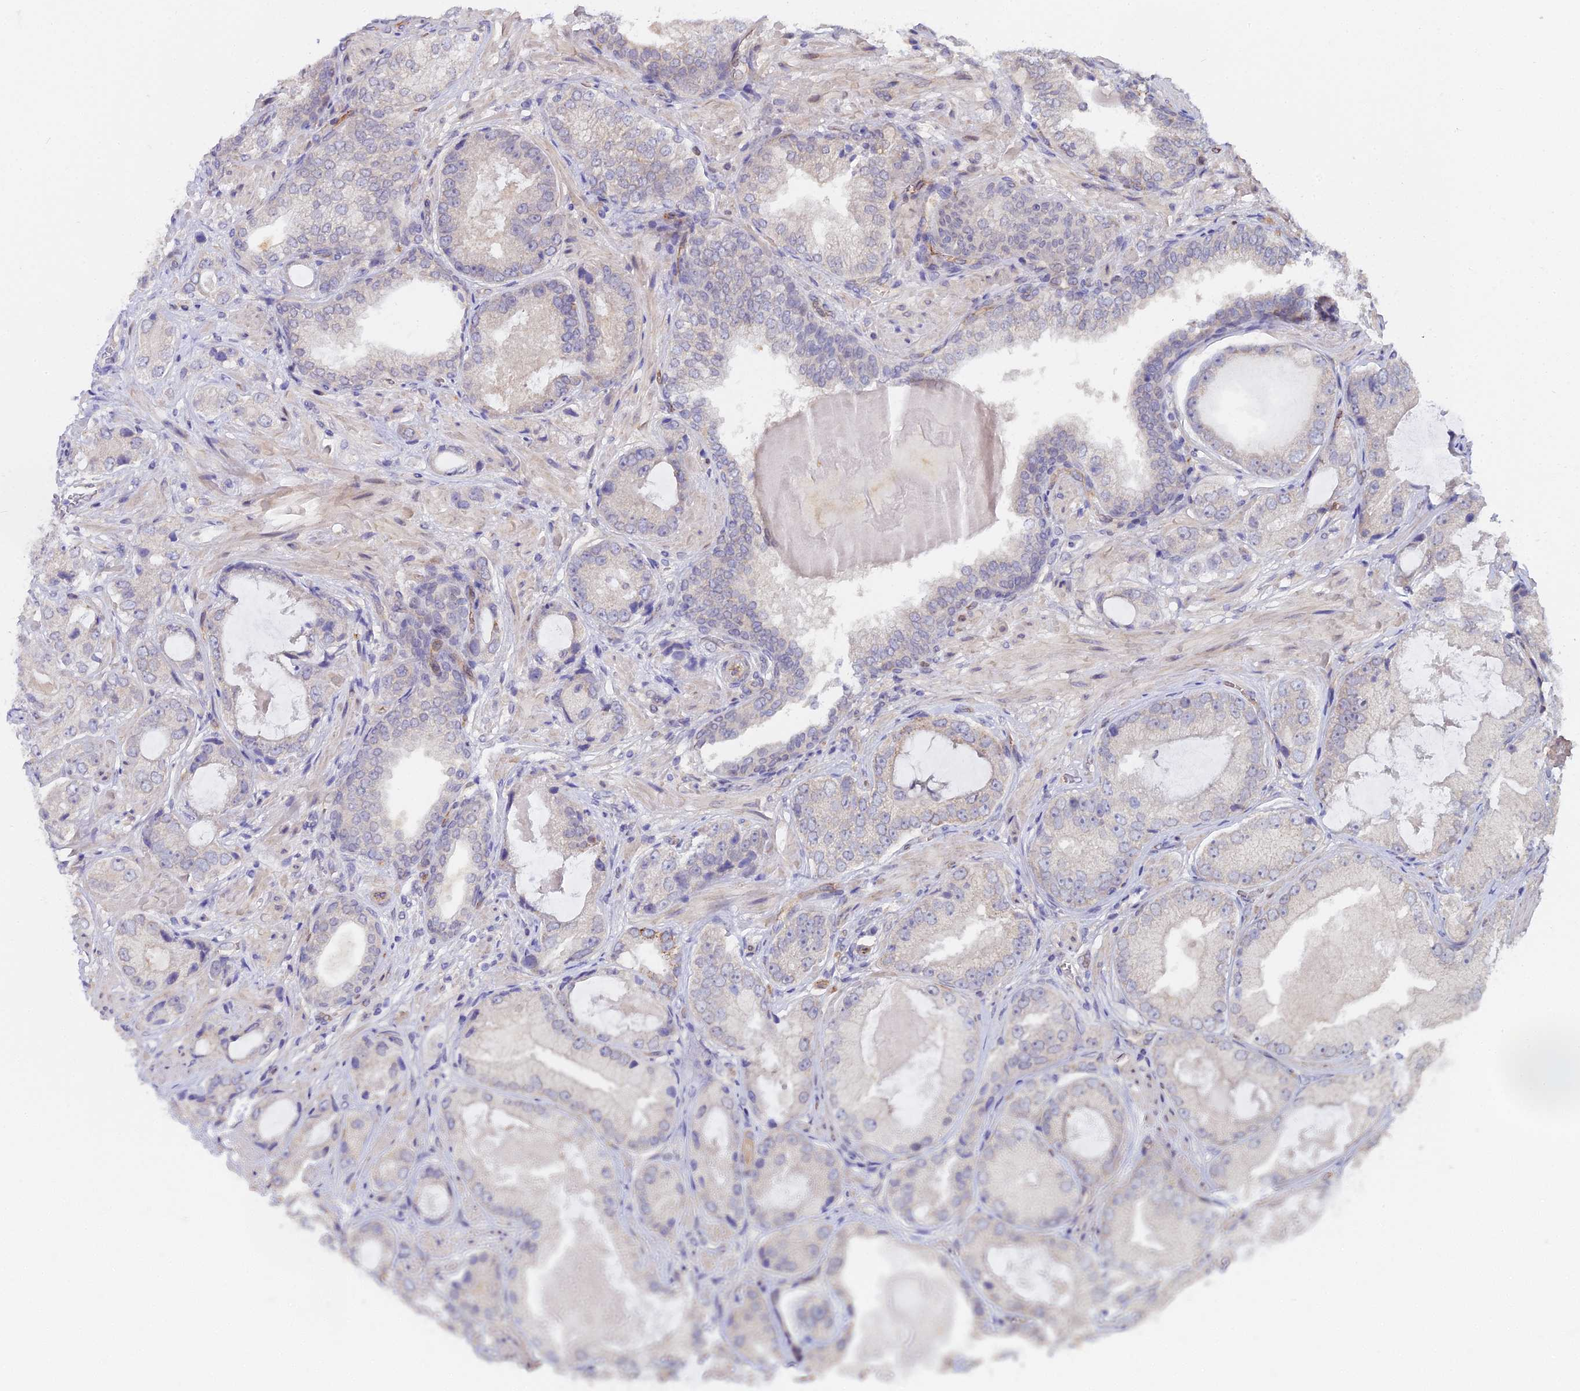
{"staining": {"intensity": "negative", "quantity": "none", "location": "none"}, "tissue": "prostate cancer", "cell_type": "Tumor cells", "image_type": "cancer", "snomed": [{"axis": "morphology", "description": "Adenocarcinoma, High grade"}, {"axis": "topography", "description": "Prostate"}], "caption": "This is a micrograph of immunohistochemistry (IHC) staining of prostate cancer (high-grade adenocarcinoma), which shows no staining in tumor cells.", "gene": "C4orf19", "patient": {"sex": "male", "age": 59}}